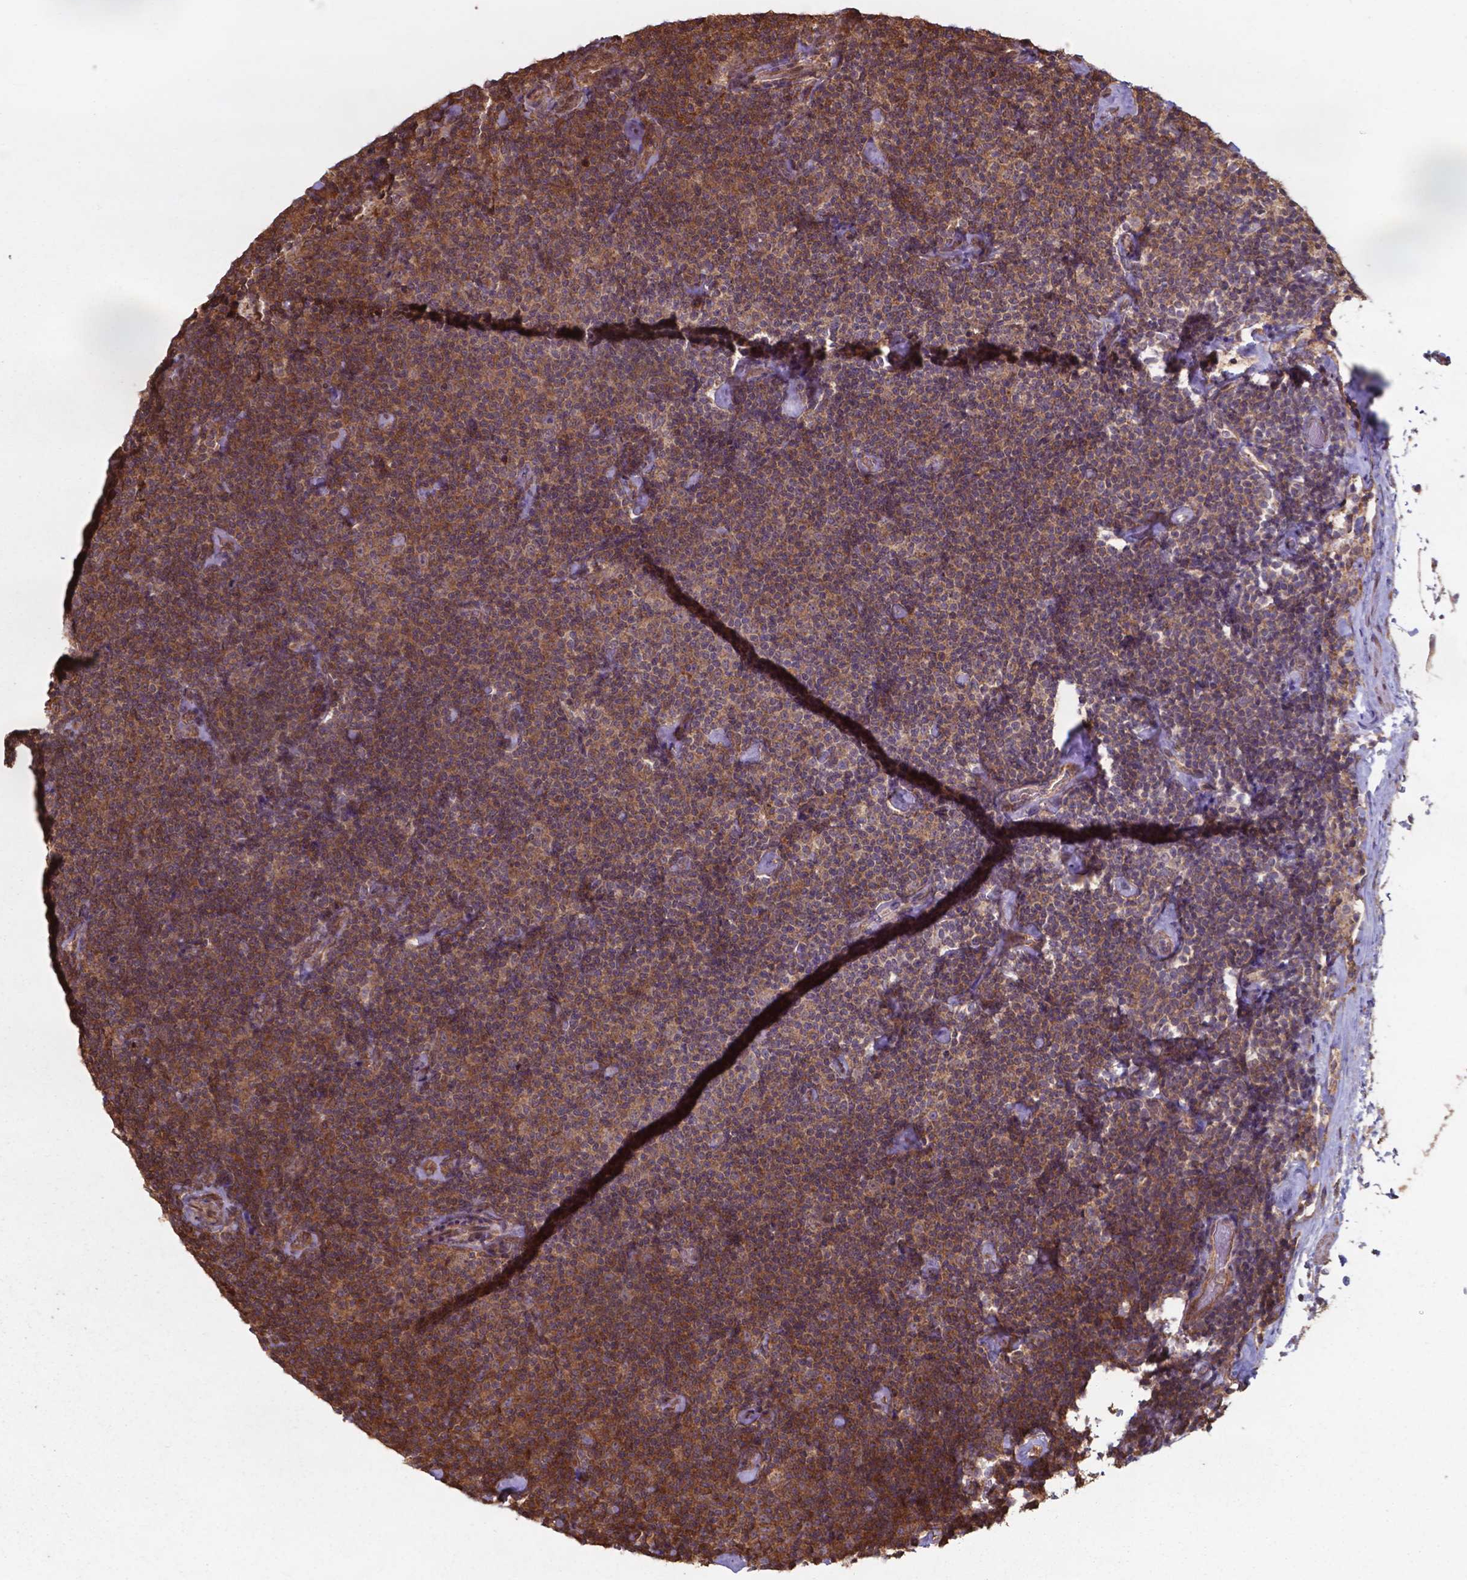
{"staining": {"intensity": "moderate", "quantity": ">75%", "location": "cytoplasmic/membranous,nuclear"}, "tissue": "lymphoma", "cell_type": "Tumor cells", "image_type": "cancer", "snomed": [{"axis": "morphology", "description": "Malignant lymphoma, non-Hodgkin's type, Low grade"}, {"axis": "topography", "description": "Lymph node"}], "caption": "Lymphoma stained for a protein (brown) displays moderate cytoplasmic/membranous and nuclear positive staining in about >75% of tumor cells.", "gene": "CHP2", "patient": {"sex": "male", "age": 81}}